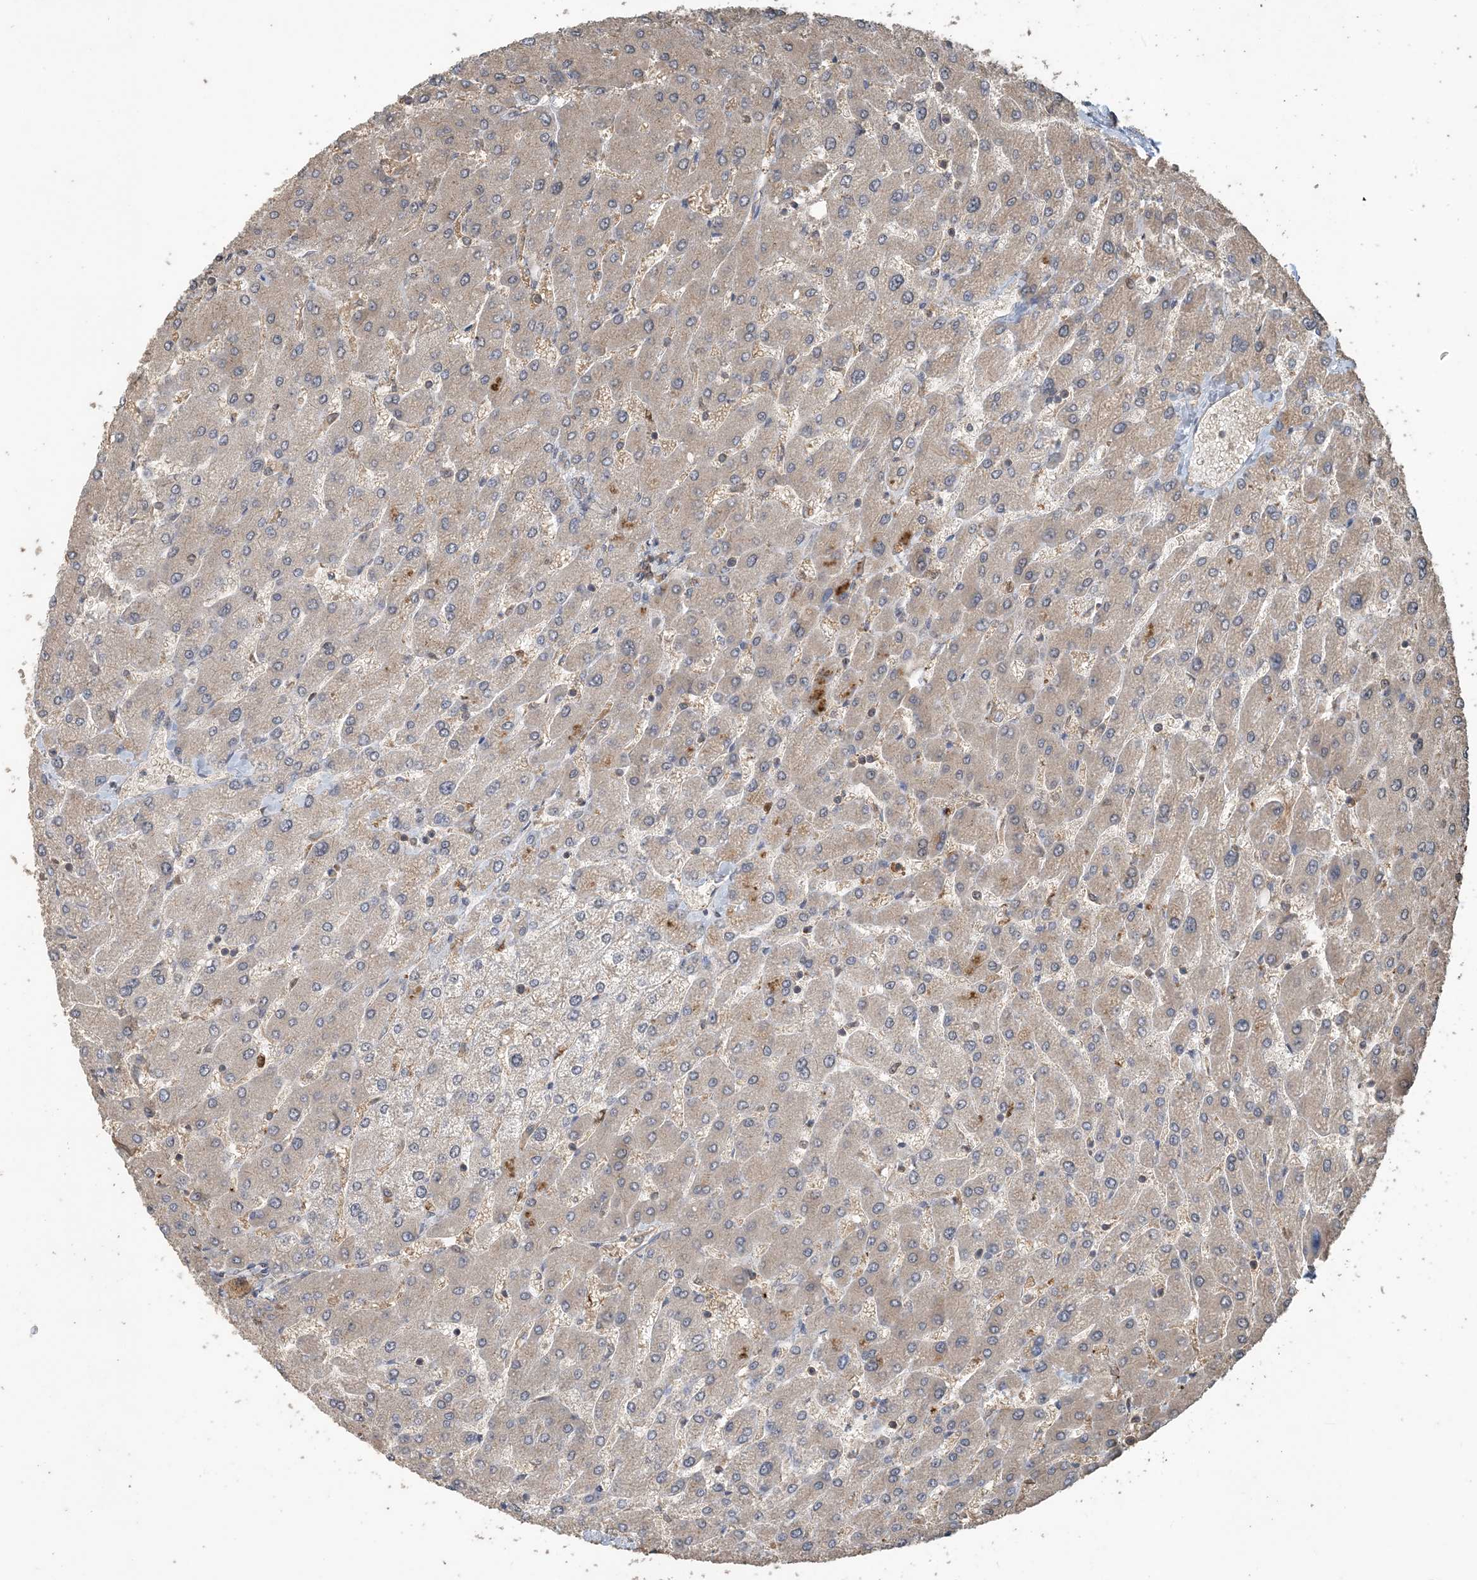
{"staining": {"intensity": "negative", "quantity": "none", "location": "none"}, "tissue": "liver", "cell_type": "Cholangiocytes", "image_type": "normal", "snomed": [{"axis": "morphology", "description": "Normal tissue, NOS"}, {"axis": "topography", "description": "Liver"}], "caption": "Immunohistochemical staining of unremarkable liver shows no significant positivity in cholangiocytes. (DAB (3,3'-diaminobenzidine) immunohistochemistry, high magnification).", "gene": "ZC3H12A", "patient": {"sex": "male", "age": 55}}